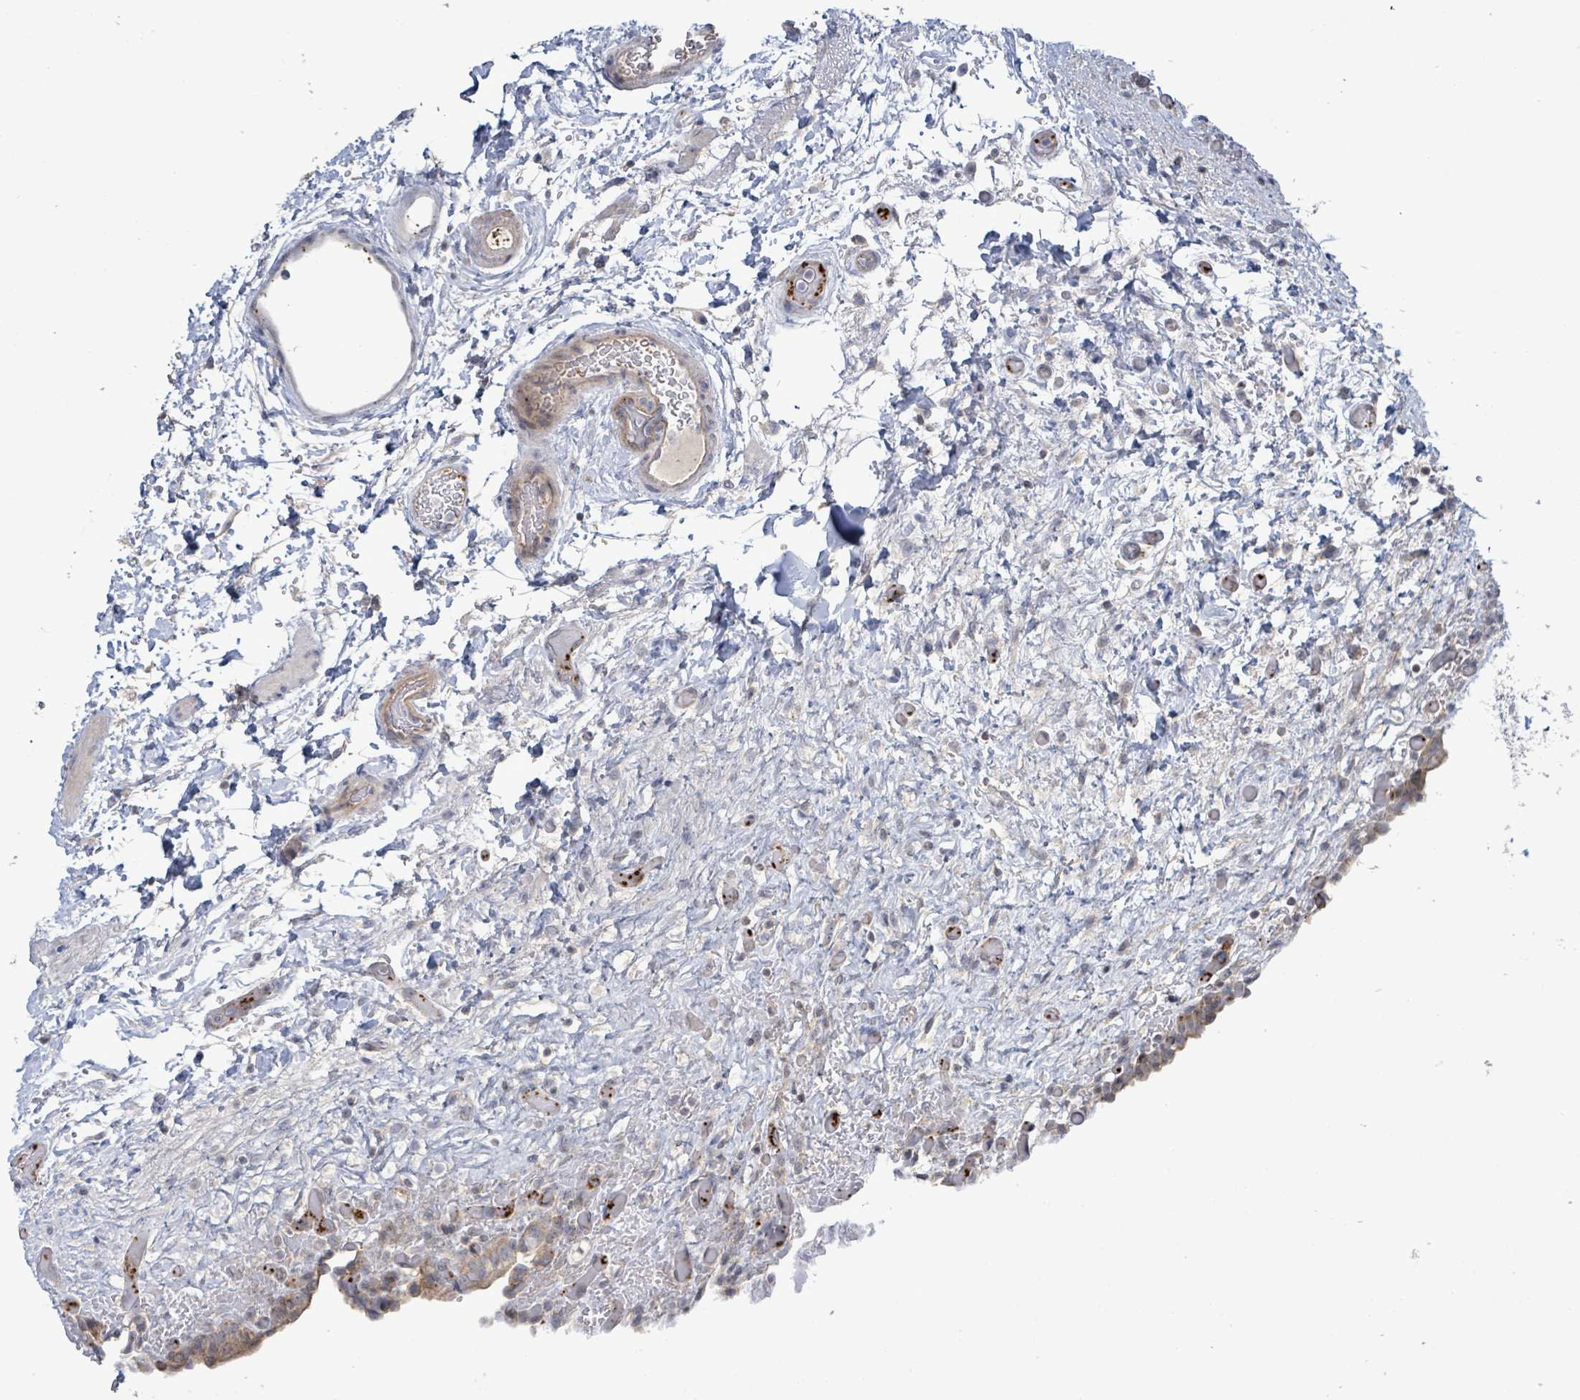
{"staining": {"intensity": "weak", "quantity": "25%-75%", "location": "cytoplasmic/membranous"}, "tissue": "urinary bladder", "cell_type": "Urothelial cells", "image_type": "normal", "snomed": [{"axis": "morphology", "description": "Normal tissue, NOS"}, {"axis": "topography", "description": "Urinary bladder"}], "caption": "Immunohistochemical staining of unremarkable human urinary bladder demonstrates weak cytoplasmic/membranous protein expression in about 25%-75% of urothelial cells.", "gene": "LILRA4", "patient": {"sex": "male", "age": 69}}